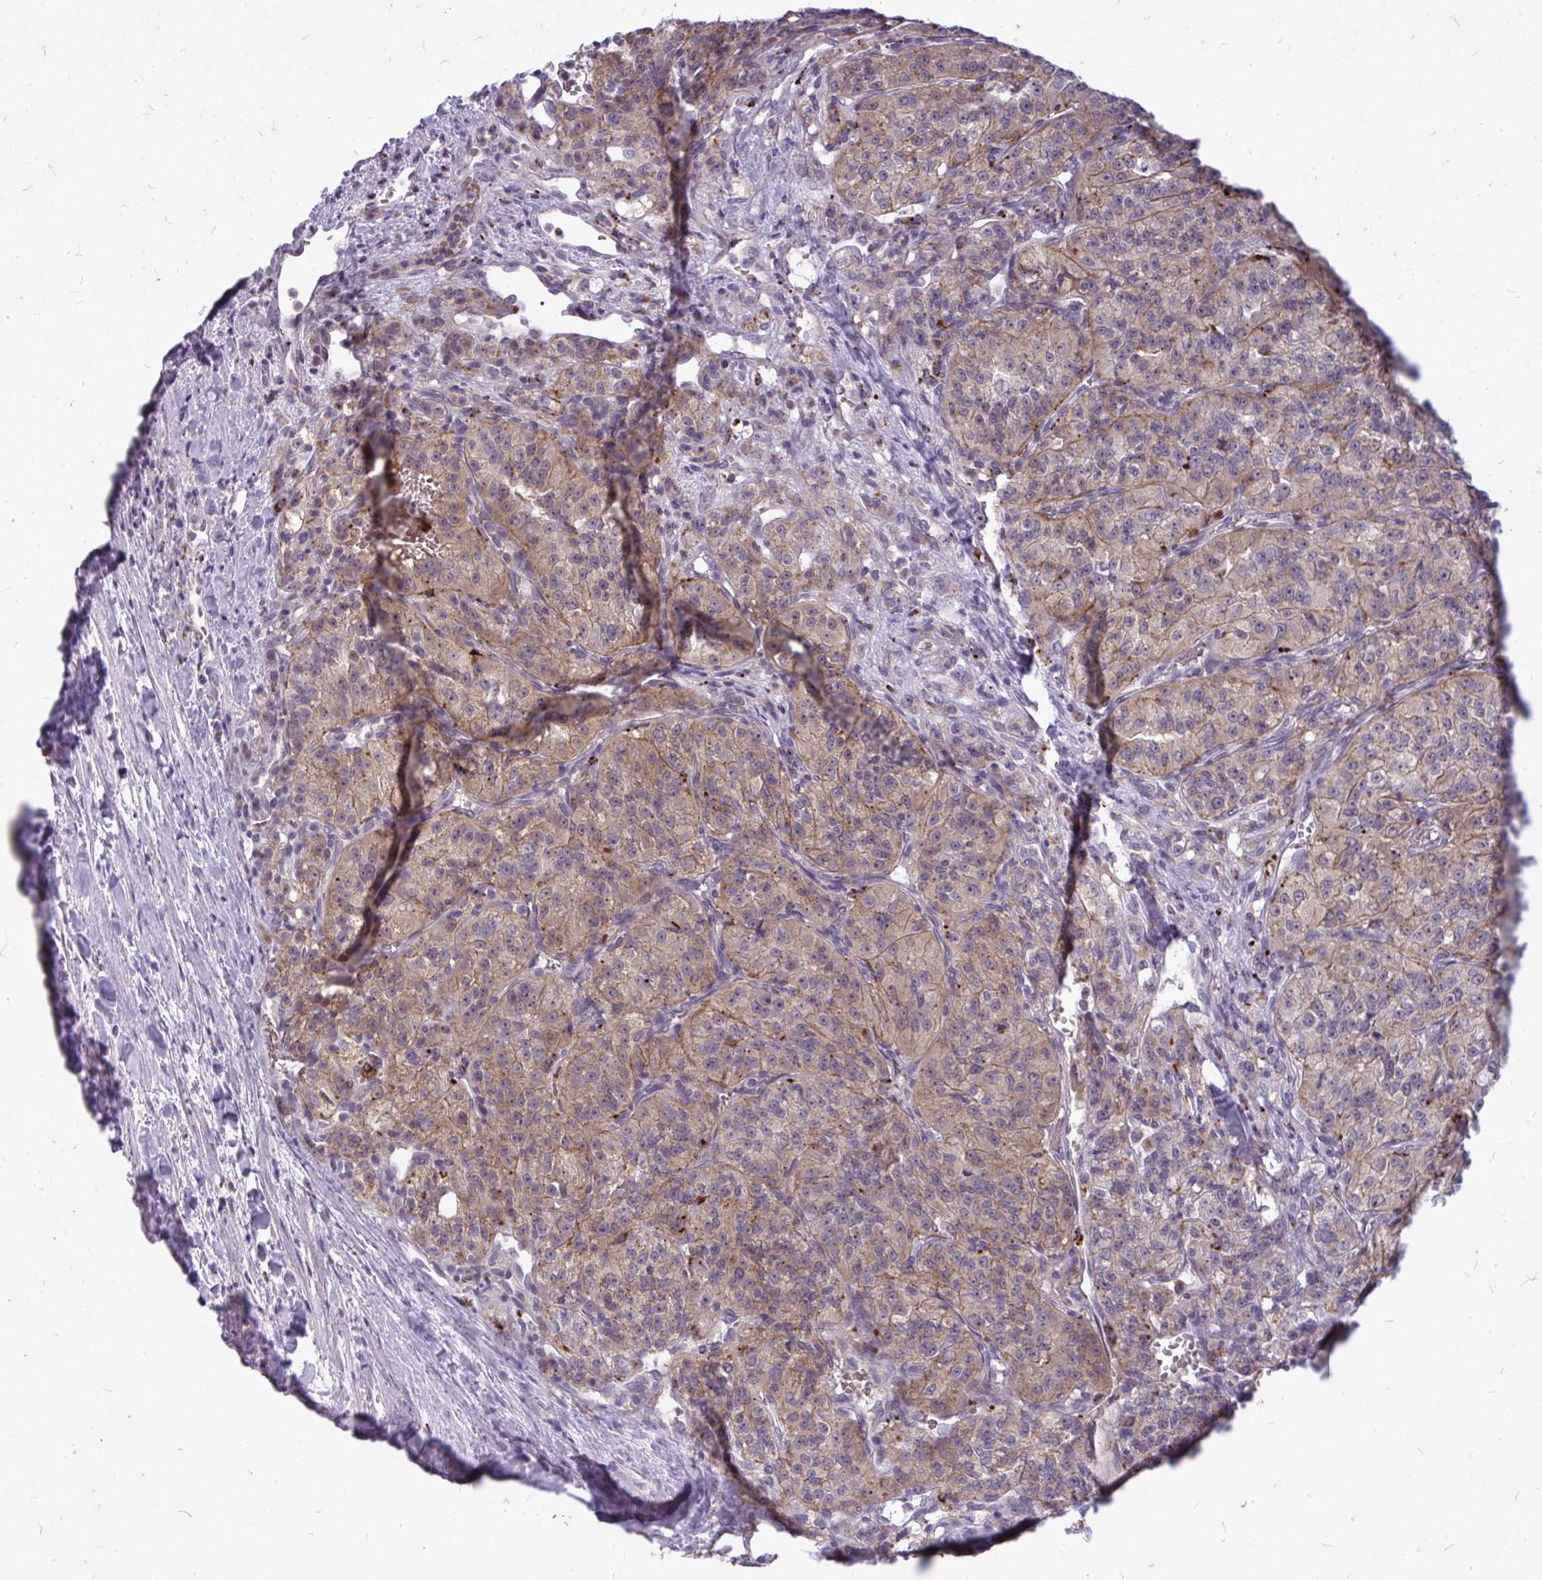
{"staining": {"intensity": "moderate", "quantity": "25%-75%", "location": "cytoplasmic/membranous"}, "tissue": "renal cancer", "cell_type": "Tumor cells", "image_type": "cancer", "snomed": [{"axis": "morphology", "description": "Adenocarcinoma, NOS"}, {"axis": "topography", "description": "Kidney"}], "caption": "Immunohistochemistry (IHC) micrograph of human renal cancer (adenocarcinoma) stained for a protein (brown), which demonstrates medium levels of moderate cytoplasmic/membranous staining in approximately 25%-75% of tumor cells.", "gene": "ZSCAN25", "patient": {"sex": "female", "age": 63}}